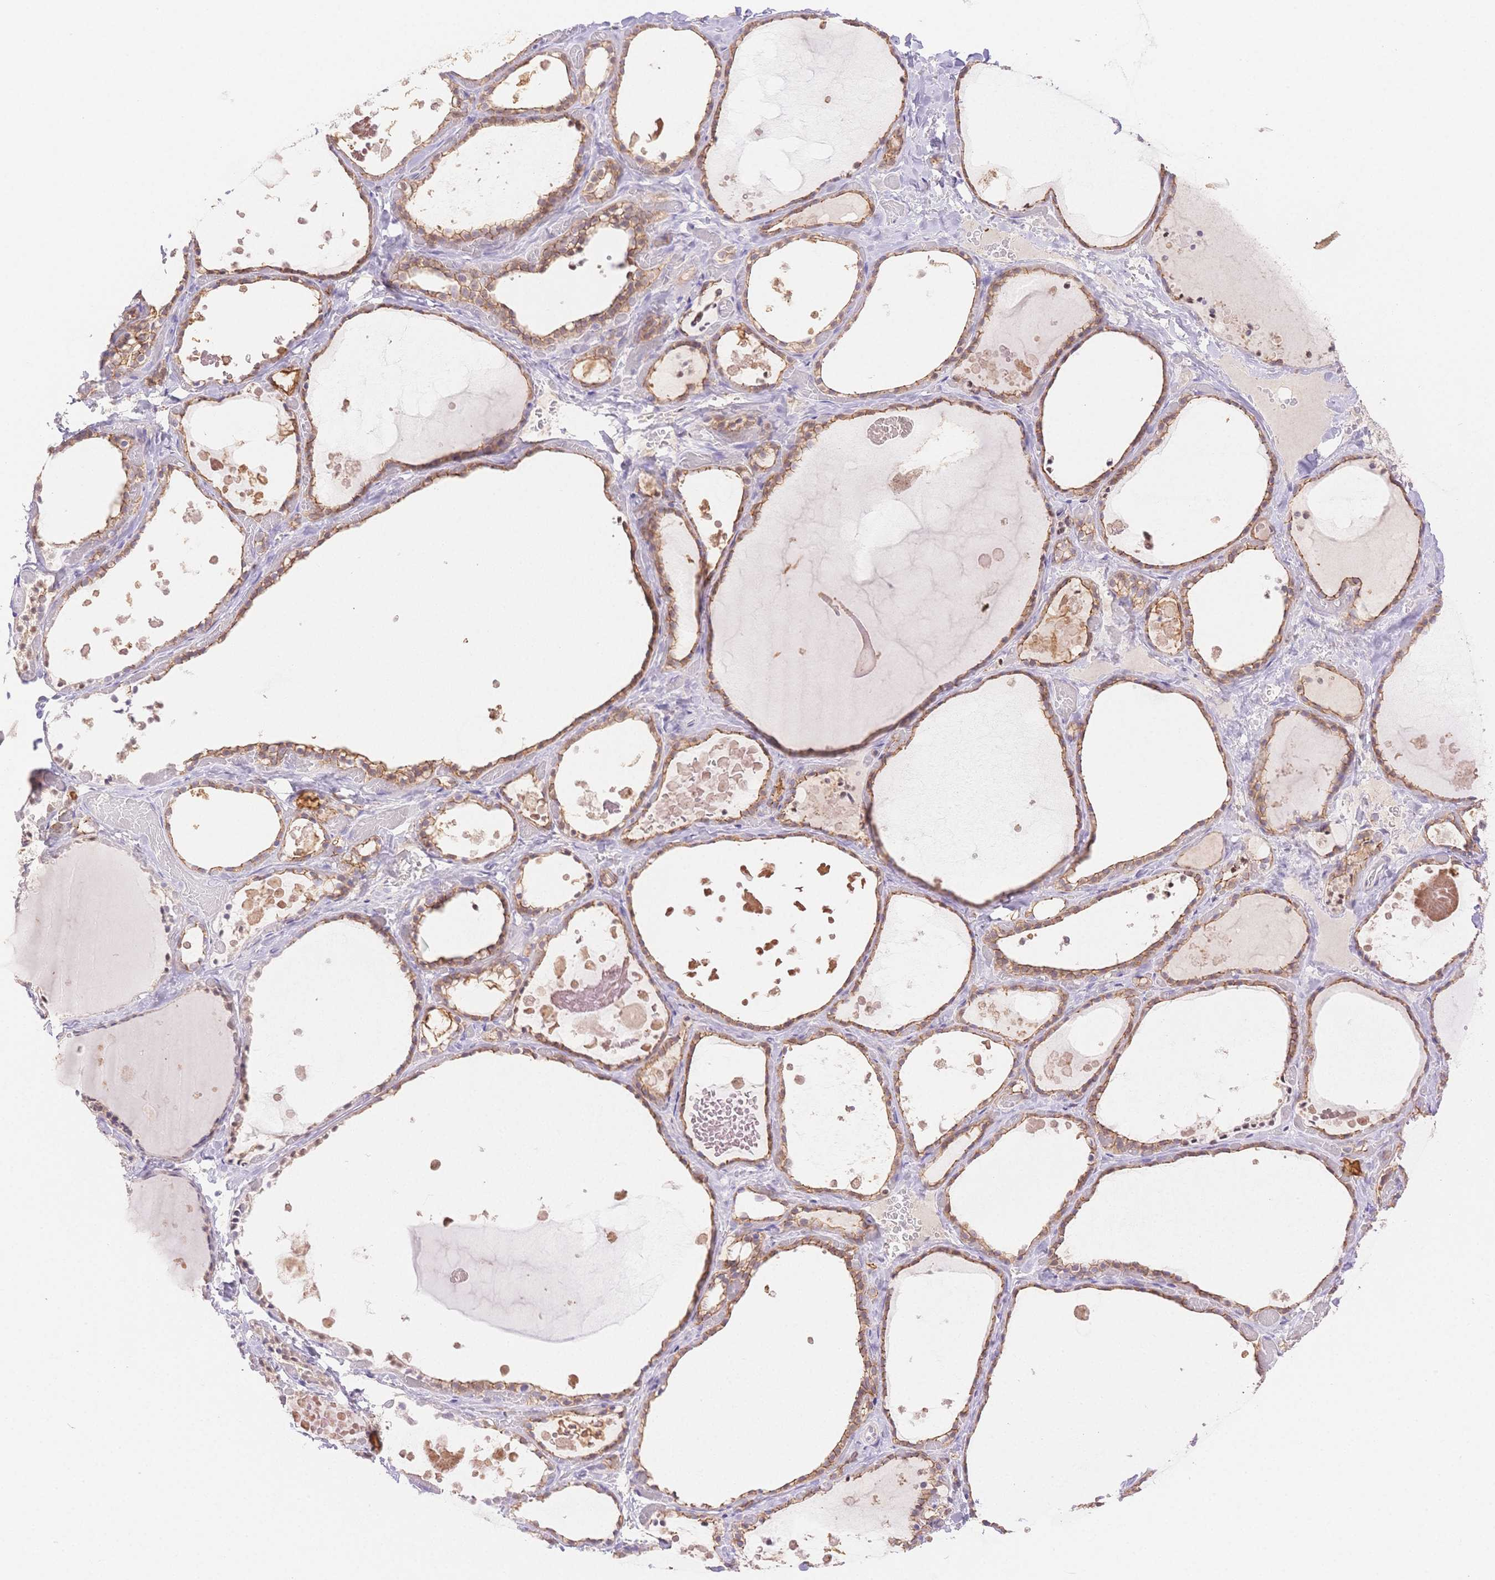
{"staining": {"intensity": "moderate", "quantity": ">75%", "location": "cytoplasmic/membranous"}, "tissue": "thyroid gland", "cell_type": "Glandular cells", "image_type": "normal", "snomed": [{"axis": "morphology", "description": "Normal tissue, NOS"}, {"axis": "topography", "description": "Thyroid gland"}], "caption": "IHC (DAB) staining of benign human thyroid gland shows moderate cytoplasmic/membranous protein positivity in approximately >75% of glandular cells.", "gene": "WDR54", "patient": {"sex": "female", "age": 56}}